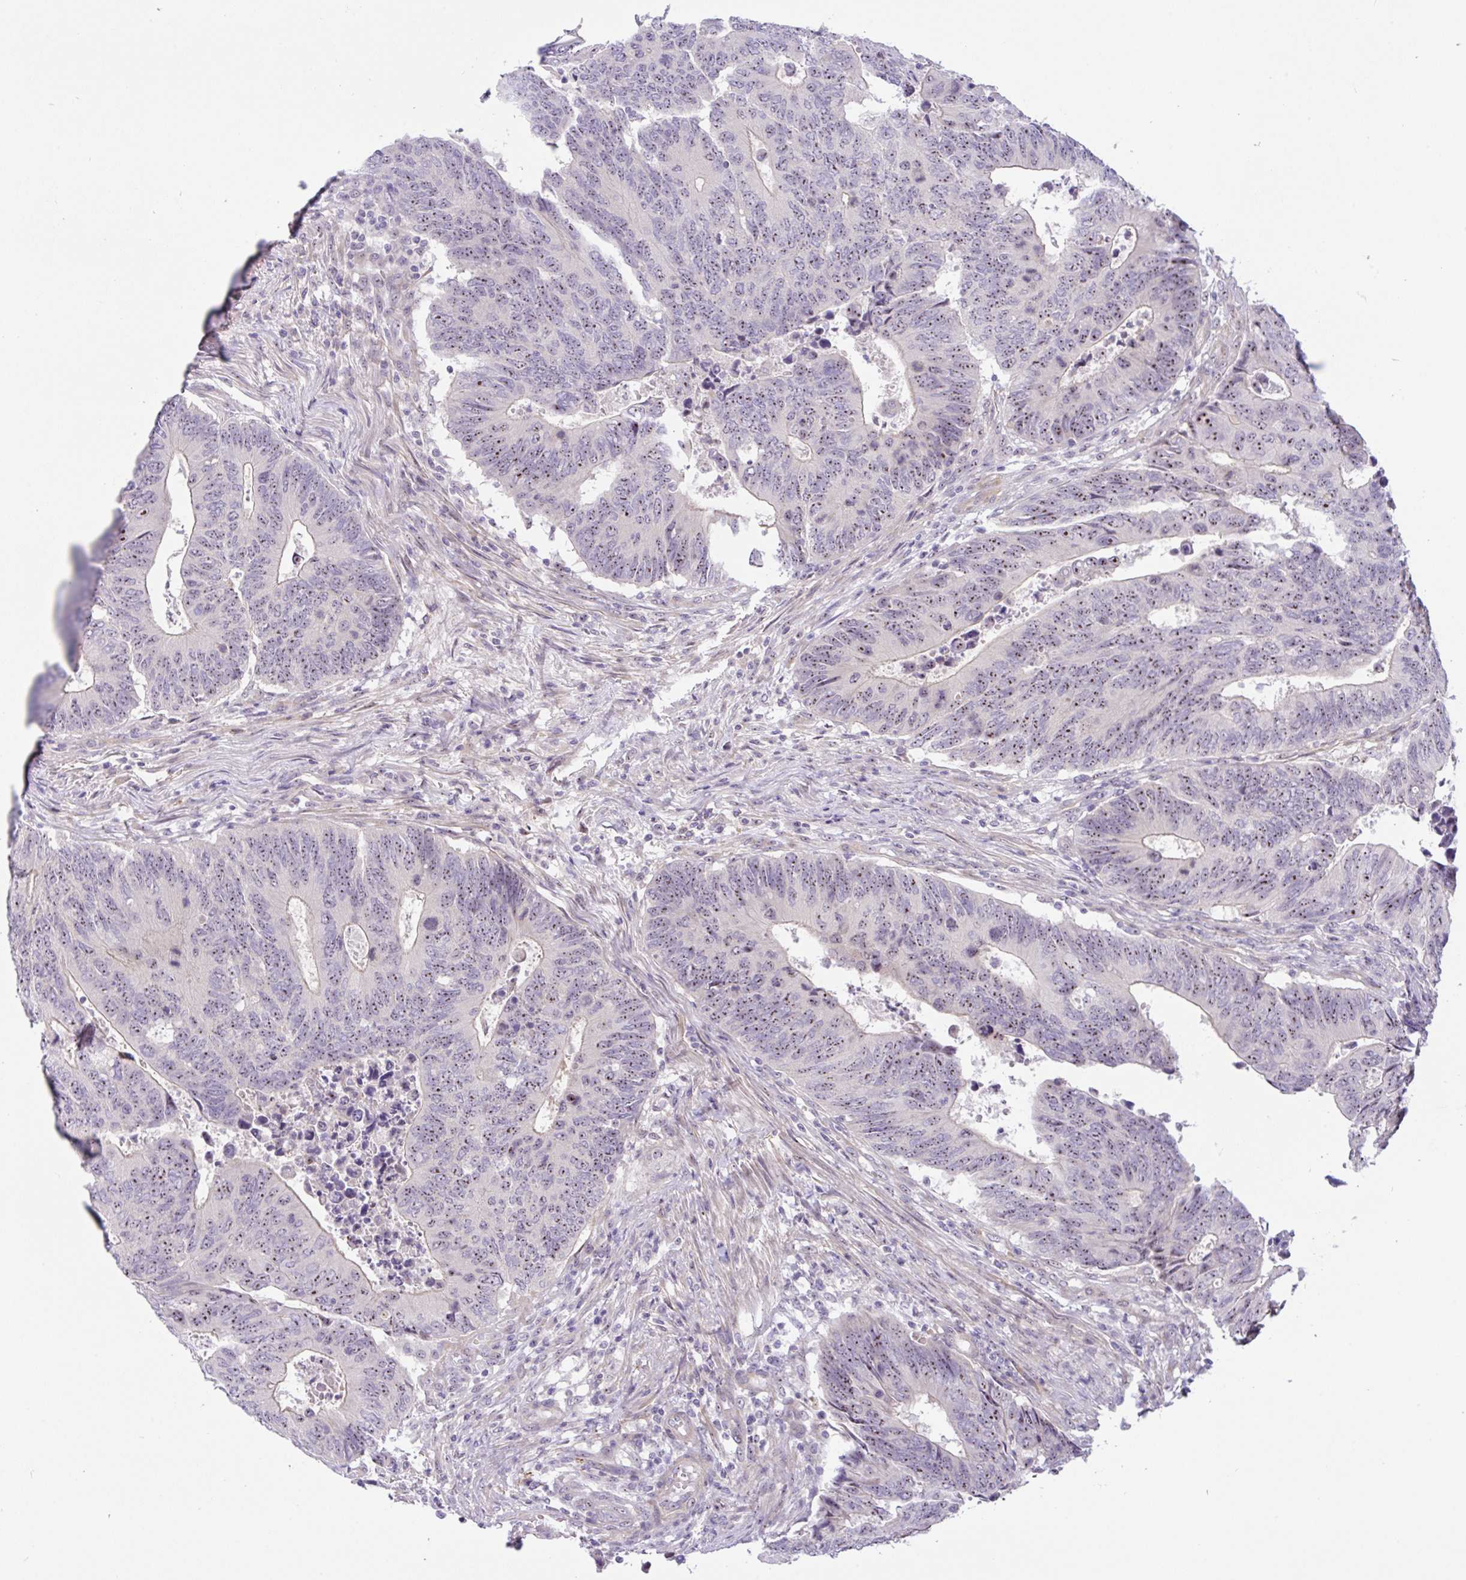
{"staining": {"intensity": "moderate", "quantity": ">75%", "location": "nuclear"}, "tissue": "colorectal cancer", "cell_type": "Tumor cells", "image_type": "cancer", "snomed": [{"axis": "morphology", "description": "Adenocarcinoma, NOS"}, {"axis": "topography", "description": "Colon"}], "caption": "The image demonstrates immunohistochemical staining of colorectal adenocarcinoma. There is moderate nuclear expression is appreciated in about >75% of tumor cells.", "gene": "MXRA8", "patient": {"sex": "male", "age": 87}}